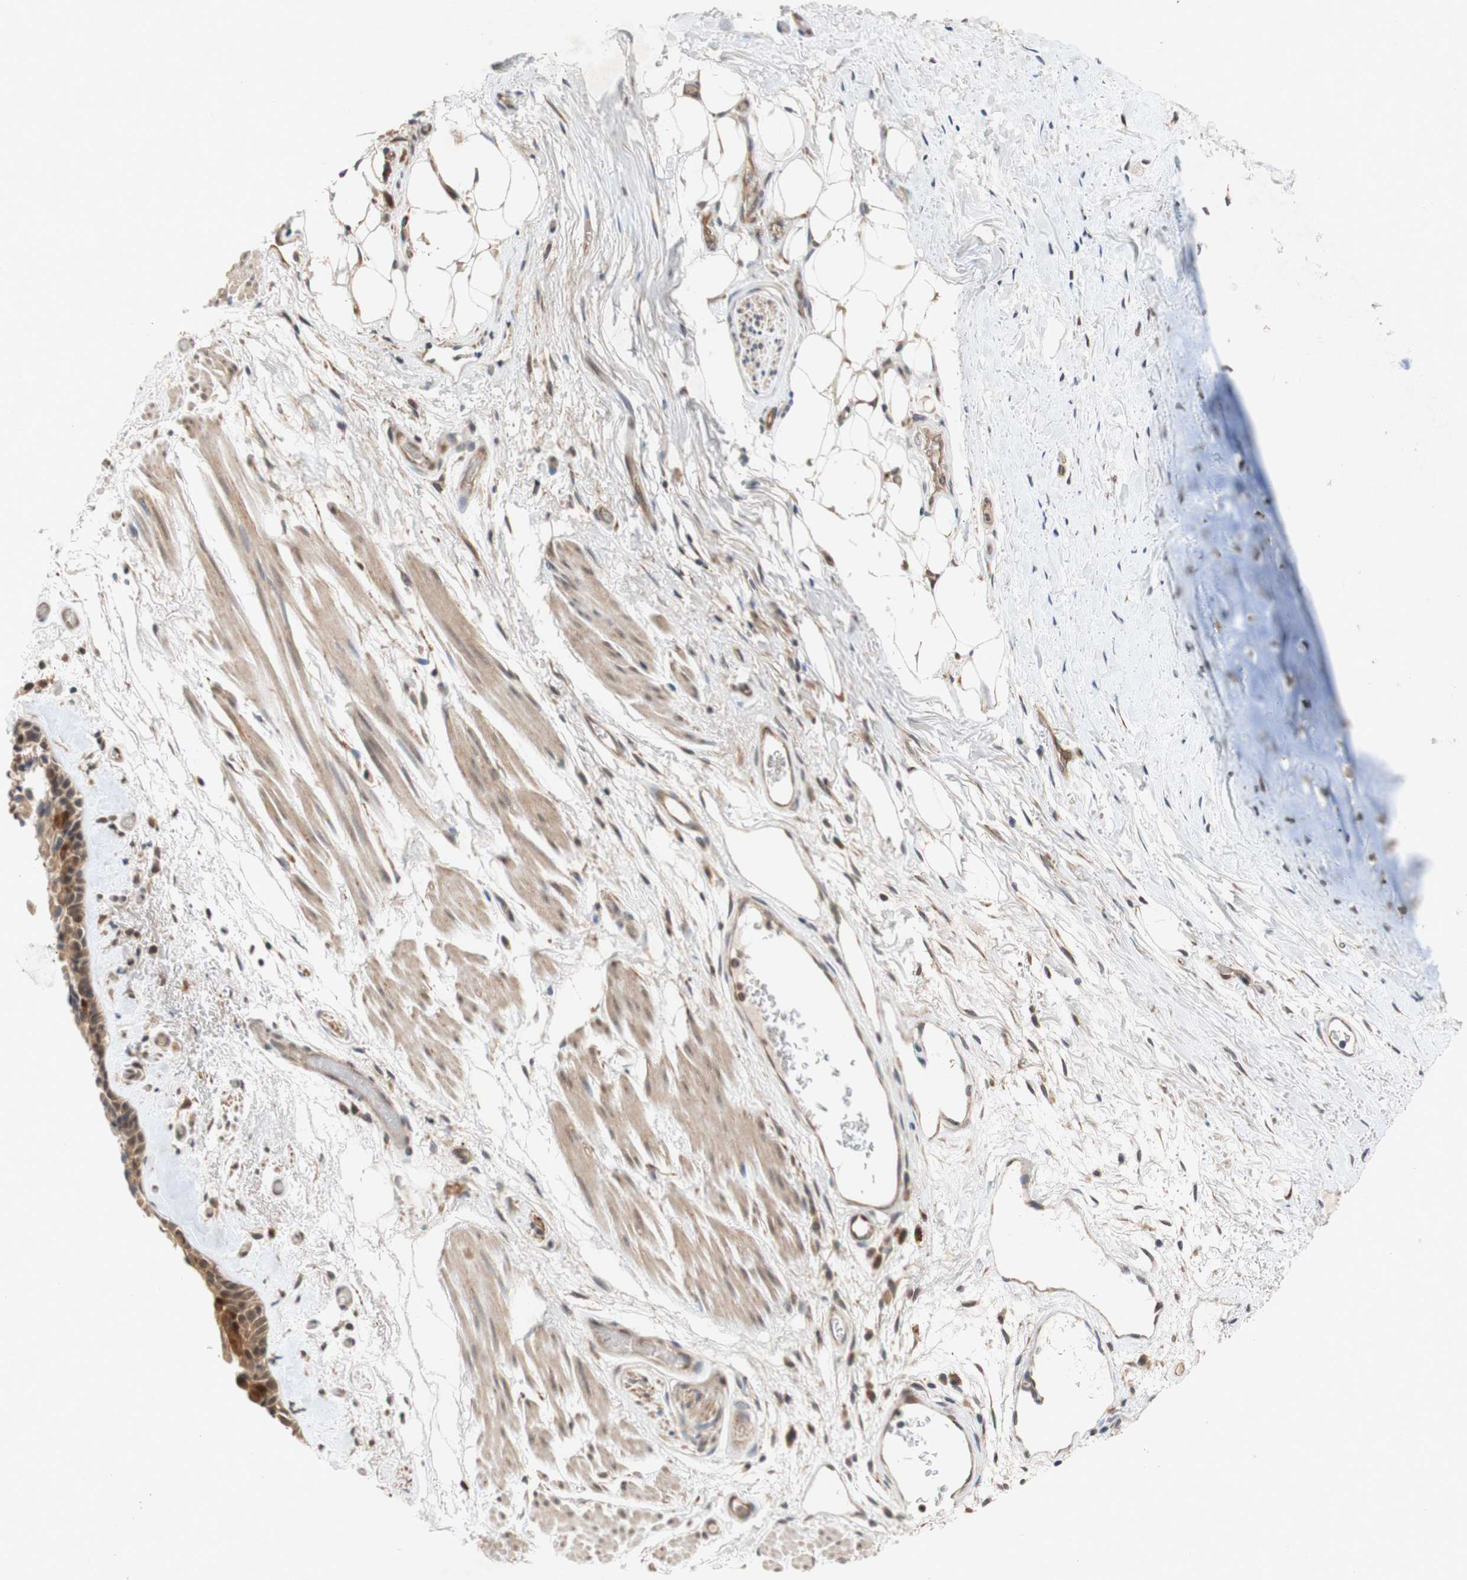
{"staining": {"intensity": "moderate", "quantity": ">75%", "location": "cytoplasmic/membranous,nuclear"}, "tissue": "bronchus", "cell_type": "Respiratory epithelial cells", "image_type": "normal", "snomed": [{"axis": "morphology", "description": "Normal tissue, NOS"}, {"axis": "morphology", "description": "Adenocarcinoma, NOS"}, {"axis": "topography", "description": "Bronchus"}, {"axis": "topography", "description": "Lung"}], "caption": "Immunohistochemistry (IHC) (DAB) staining of unremarkable bronchus shows moderate cytoplasmic/membranous,nuclear protein expression in approximately >75% of respiratory epithelial cells.", "gene": "PIN1", "patient": {"sex": "female", "age": 54}}